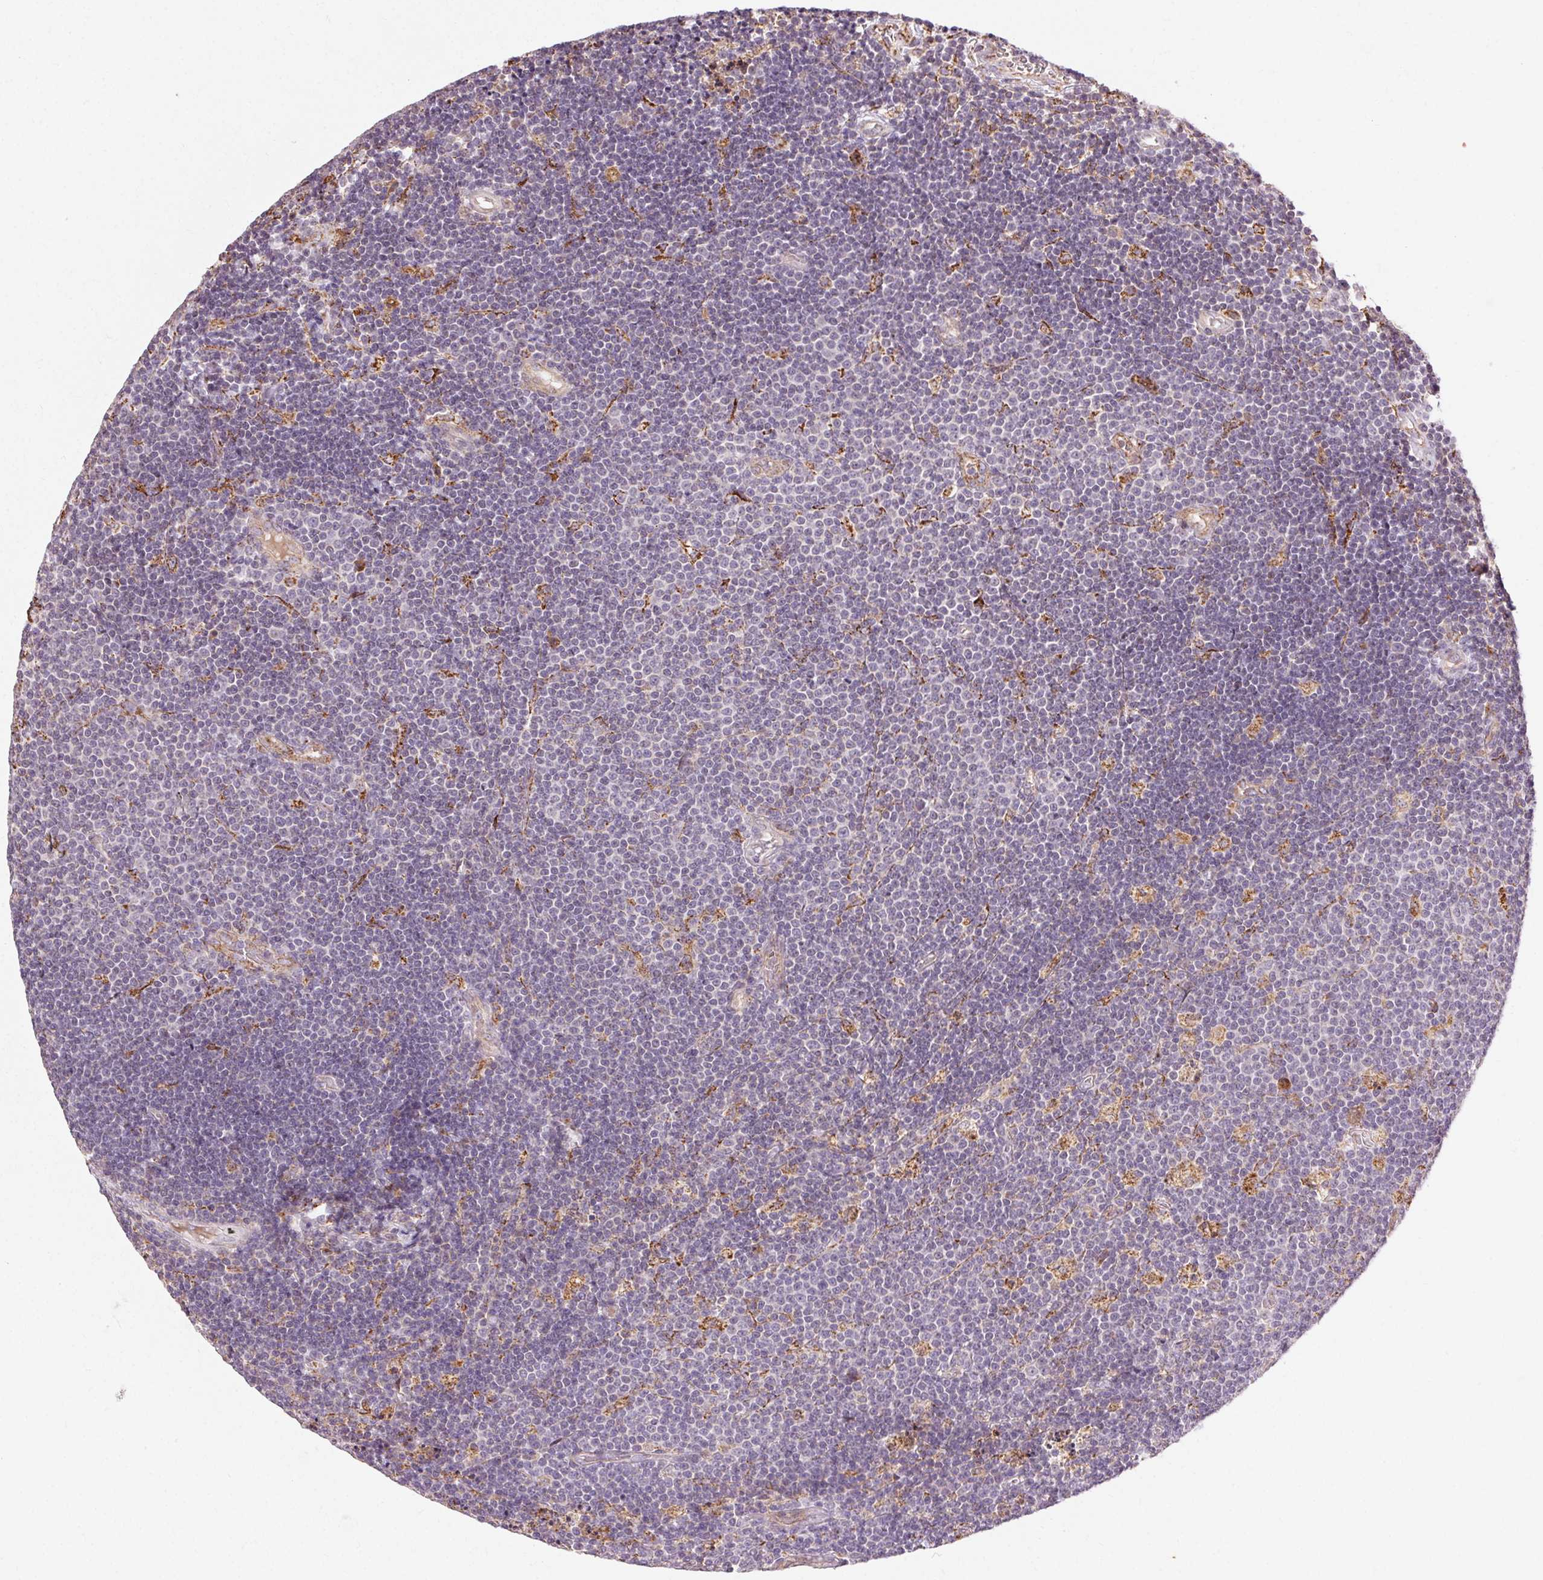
{"staining": {"intensity": "negative", "quantity": "none", "location": "none"}, "tissue": "lymphoma", "cell_type": "Tumor cells", "image_type": "cancer", "snomed": [{"axis": "morphology", "description": "Malignant lymphoma, non-Hodgkin's type, Low grade"}, {"axis": "topography", "description": "Brain"}], "caption": "High magnification brightfield microscopy of malignant lymphoma, non-Hodgkin's type (low-grade) stained with DAB (3,3'-diaminobenzidine) (brown) and counterstained with hematoxylin (blue): tumor cells show no significant positivity.", "gene": "REP15", "patient": {"sex": "female", "age": 66}}